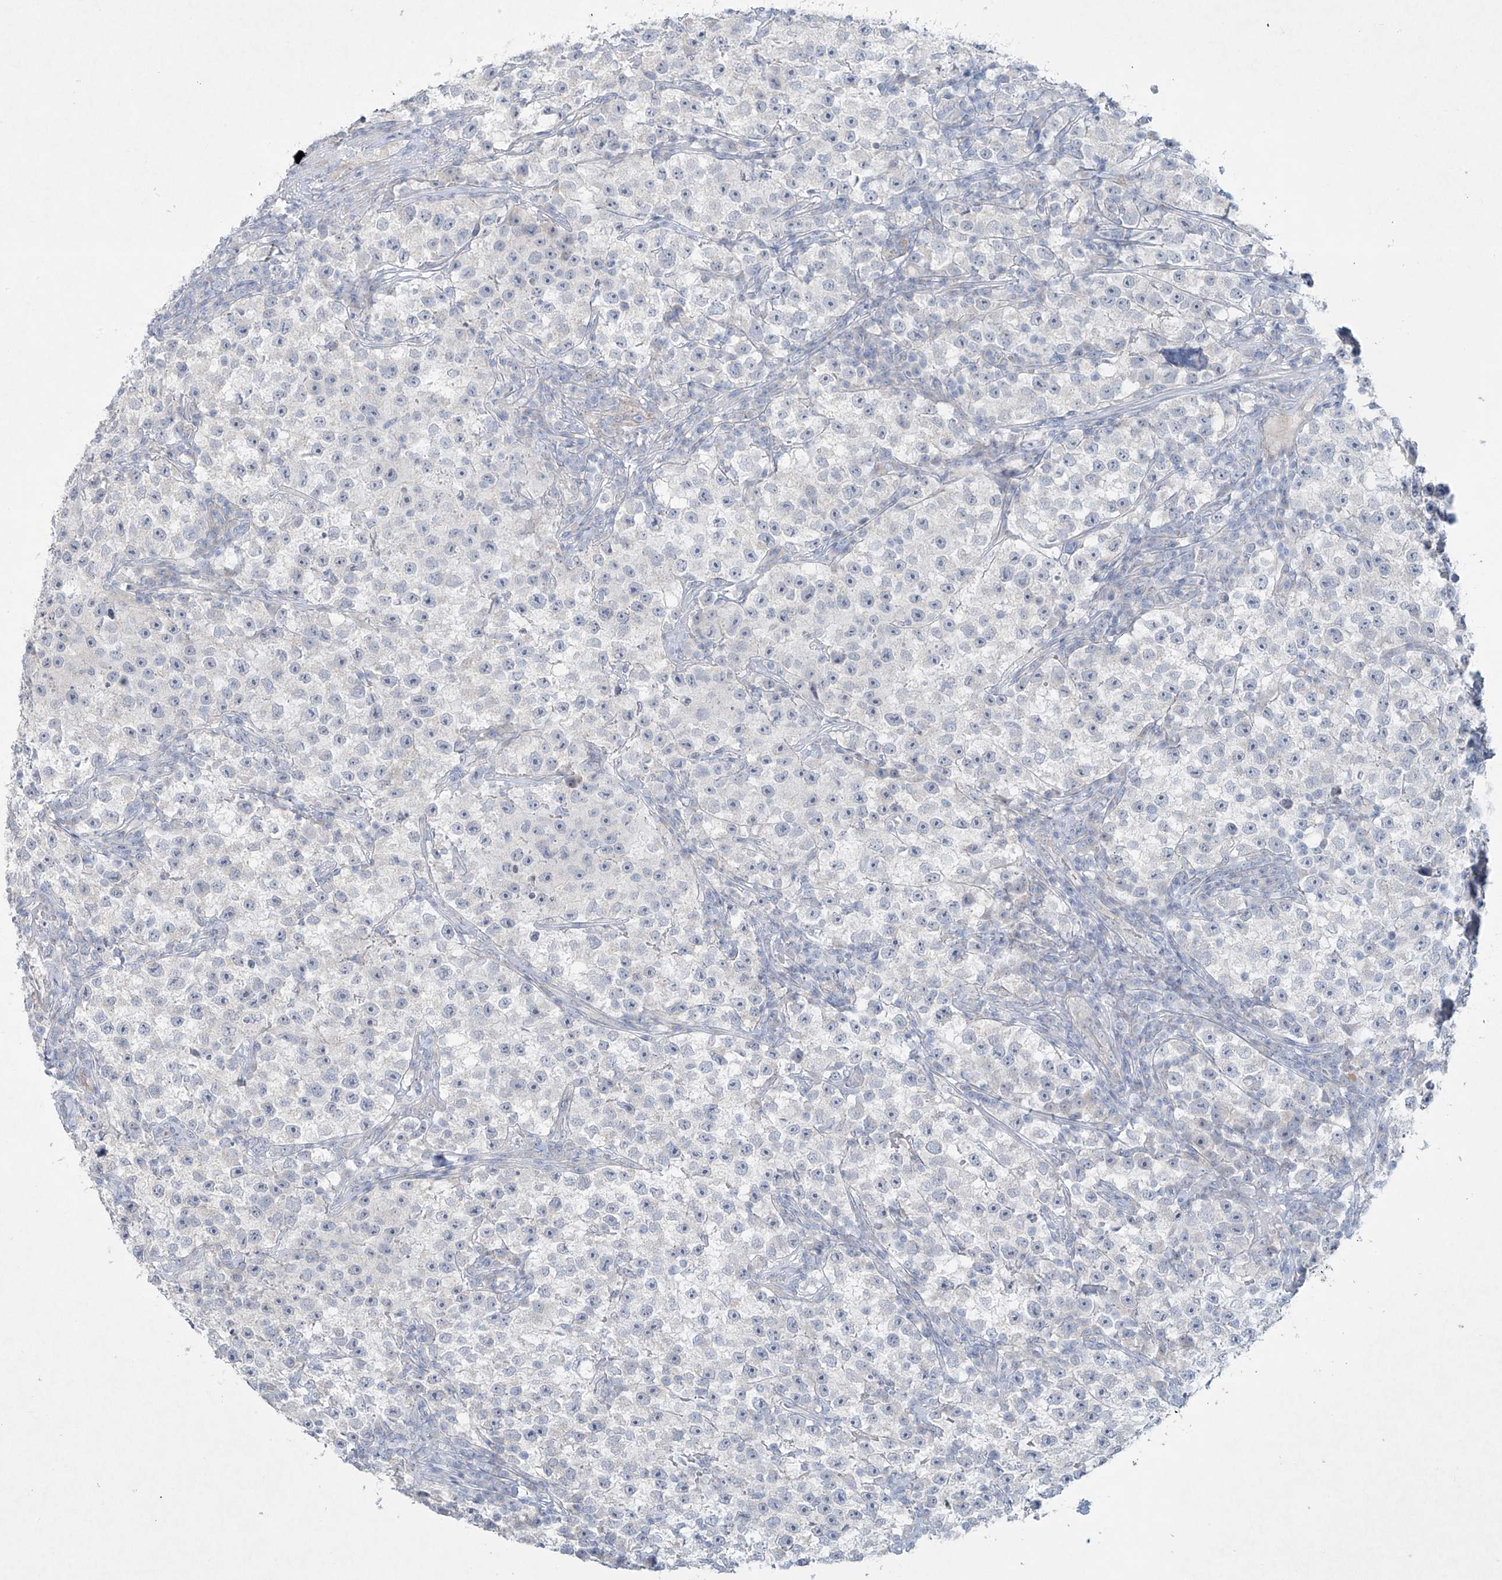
{"staining": {"intensity": "negative", "quantity": "none", "location": "none"}, "tissue": "testis cancer", "cell_type": "Tumor cells", "image_type": "cancer", "snomed": [{"axis": "morphology", "description": "Seminoma, NOS"}, {"axis": "topography", "description": "Testis"}], "caption": "DAB (3,3'-diaminobenzidine) immunohistochemical staining of human testis cancer displays no significant expression in tumor cells. (Immunohistochemistry (ihc), brightfield microscopy, high magnification).", "gene": "PAX6", "patient": {"sex": "male", "age": 22}}